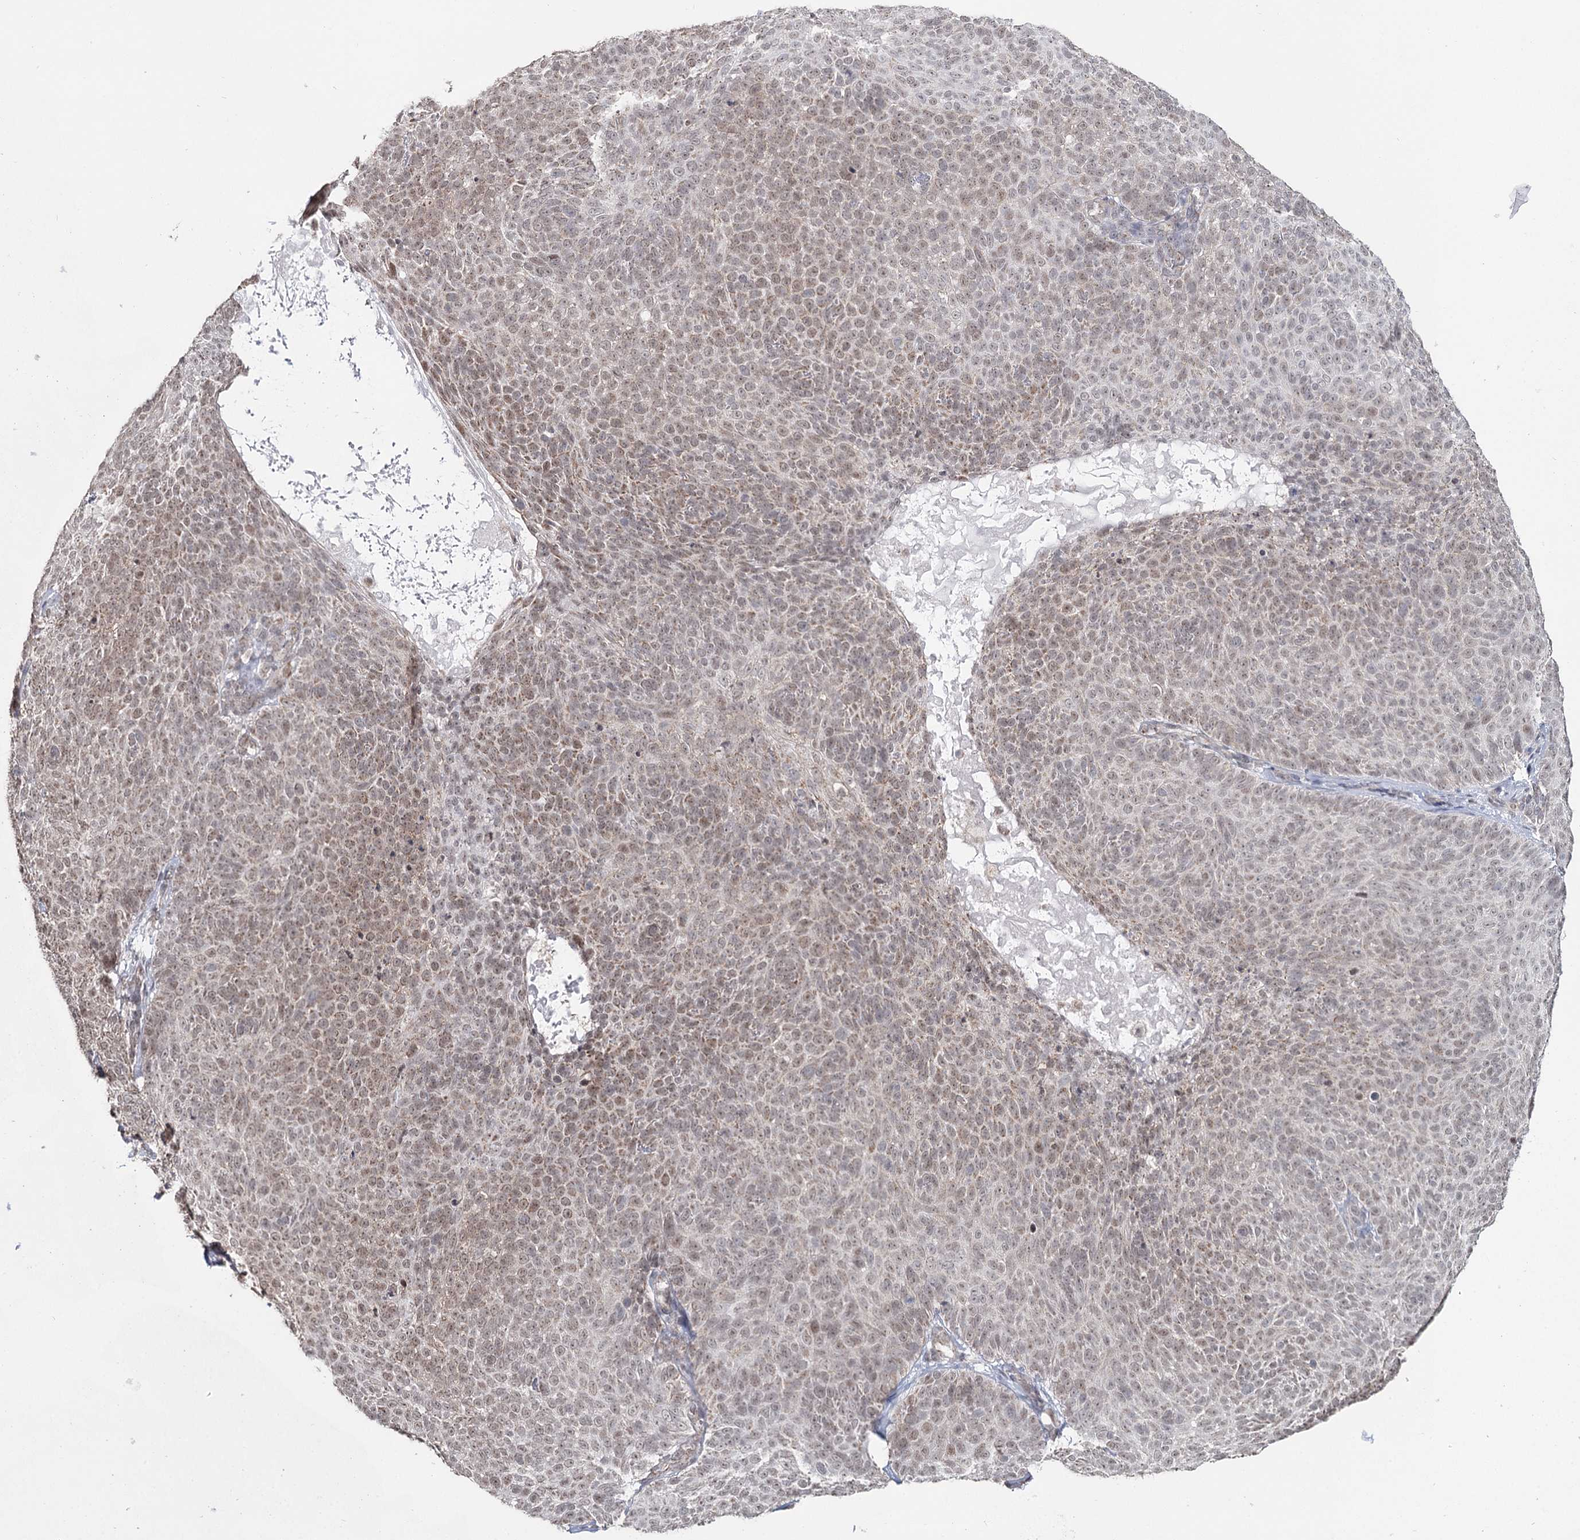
{"staining": {"intensity": "weak", "quantity": "25%-75%", "location": "cytoplasmic/membranous,nuclear"}, "tissue": "skin cancer", "cell_type": "Tumor cells", "image_type": "cancer", "snomed": [{"axis": "morphology", "description": "Basal cell carcinoma"}, {"axis": "topography", "description": "Skin"}], "caption": "About 25%-75% of tumor cells in human basal cell carcinoma (skin) exhibit weak cytoplasmic/membranous and nuclear protein expression as visualized by brown immunohistochemical staining.", "gene": "PDHX", "patient": {"sex": "male", "age": 85}}